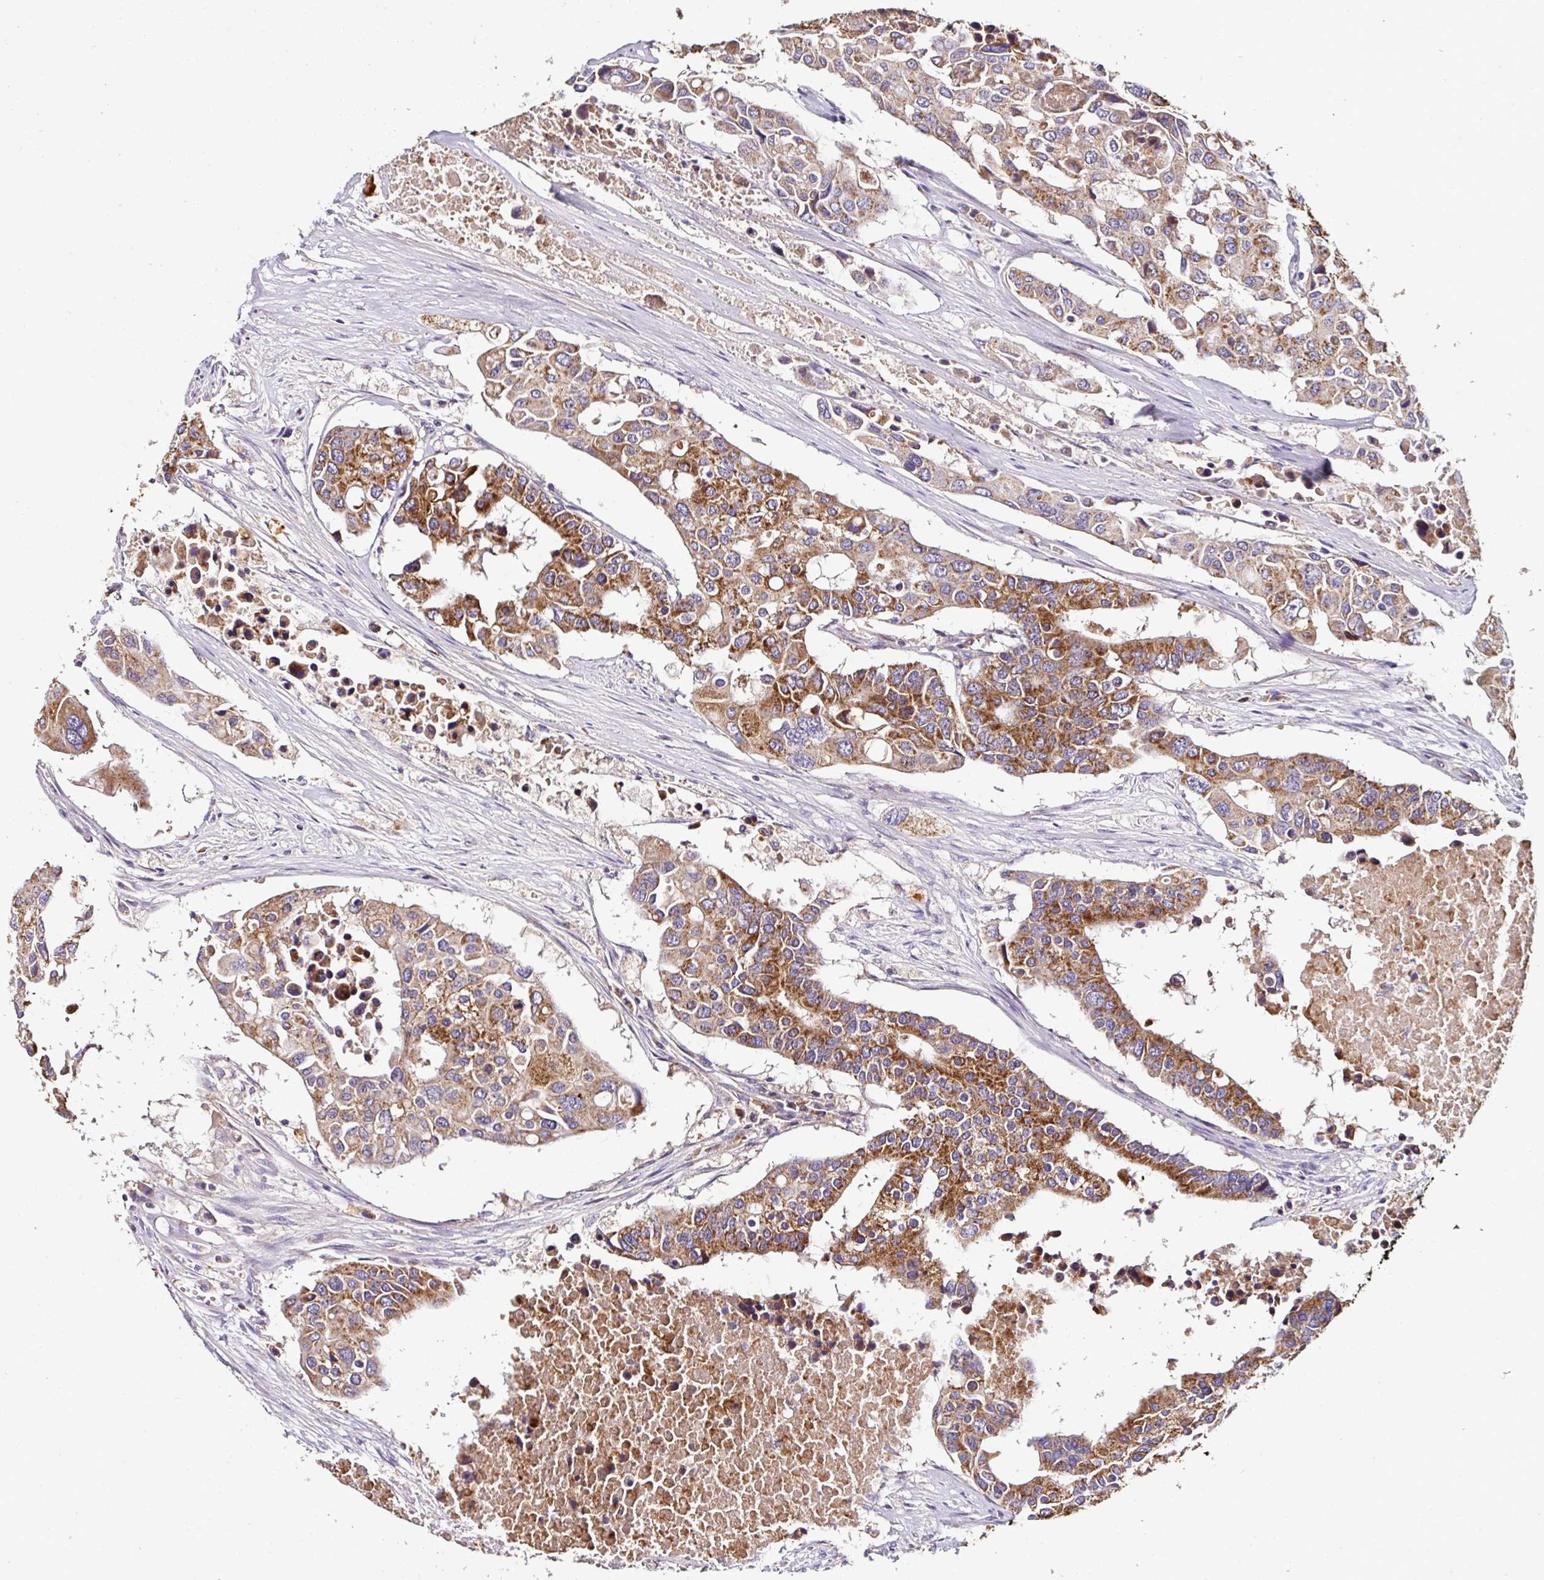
{"staining": {"intensity": "strong", "quantity": ">75%", "location": "cytoplasmic/membranous"}, "tissue": "colorectal cancer", "cell_type": "Tumor cells", "image_type": "cancer", "snomed": [{"axis": "morphology", "description": "Adenocarcinoma, NOS"}, {"axis": "topography", "description": "Colon"}], "caption": "Immunohistochemistry (IHC) staining of adenocarcinoma (colorectal), which reveals high levels of strong cytoplasmic/membranous expression in about >75% of tumor cells indicating strong cytoplasmic/membranous protein expression. The staining was performed using DAB (3,3'-diaminobenzidine) (brown) for protein detection and nuclei were counterstained in hematoxylin (blue).", "gene": "CPD", "patient": {"sex": "male", "age": 77}}